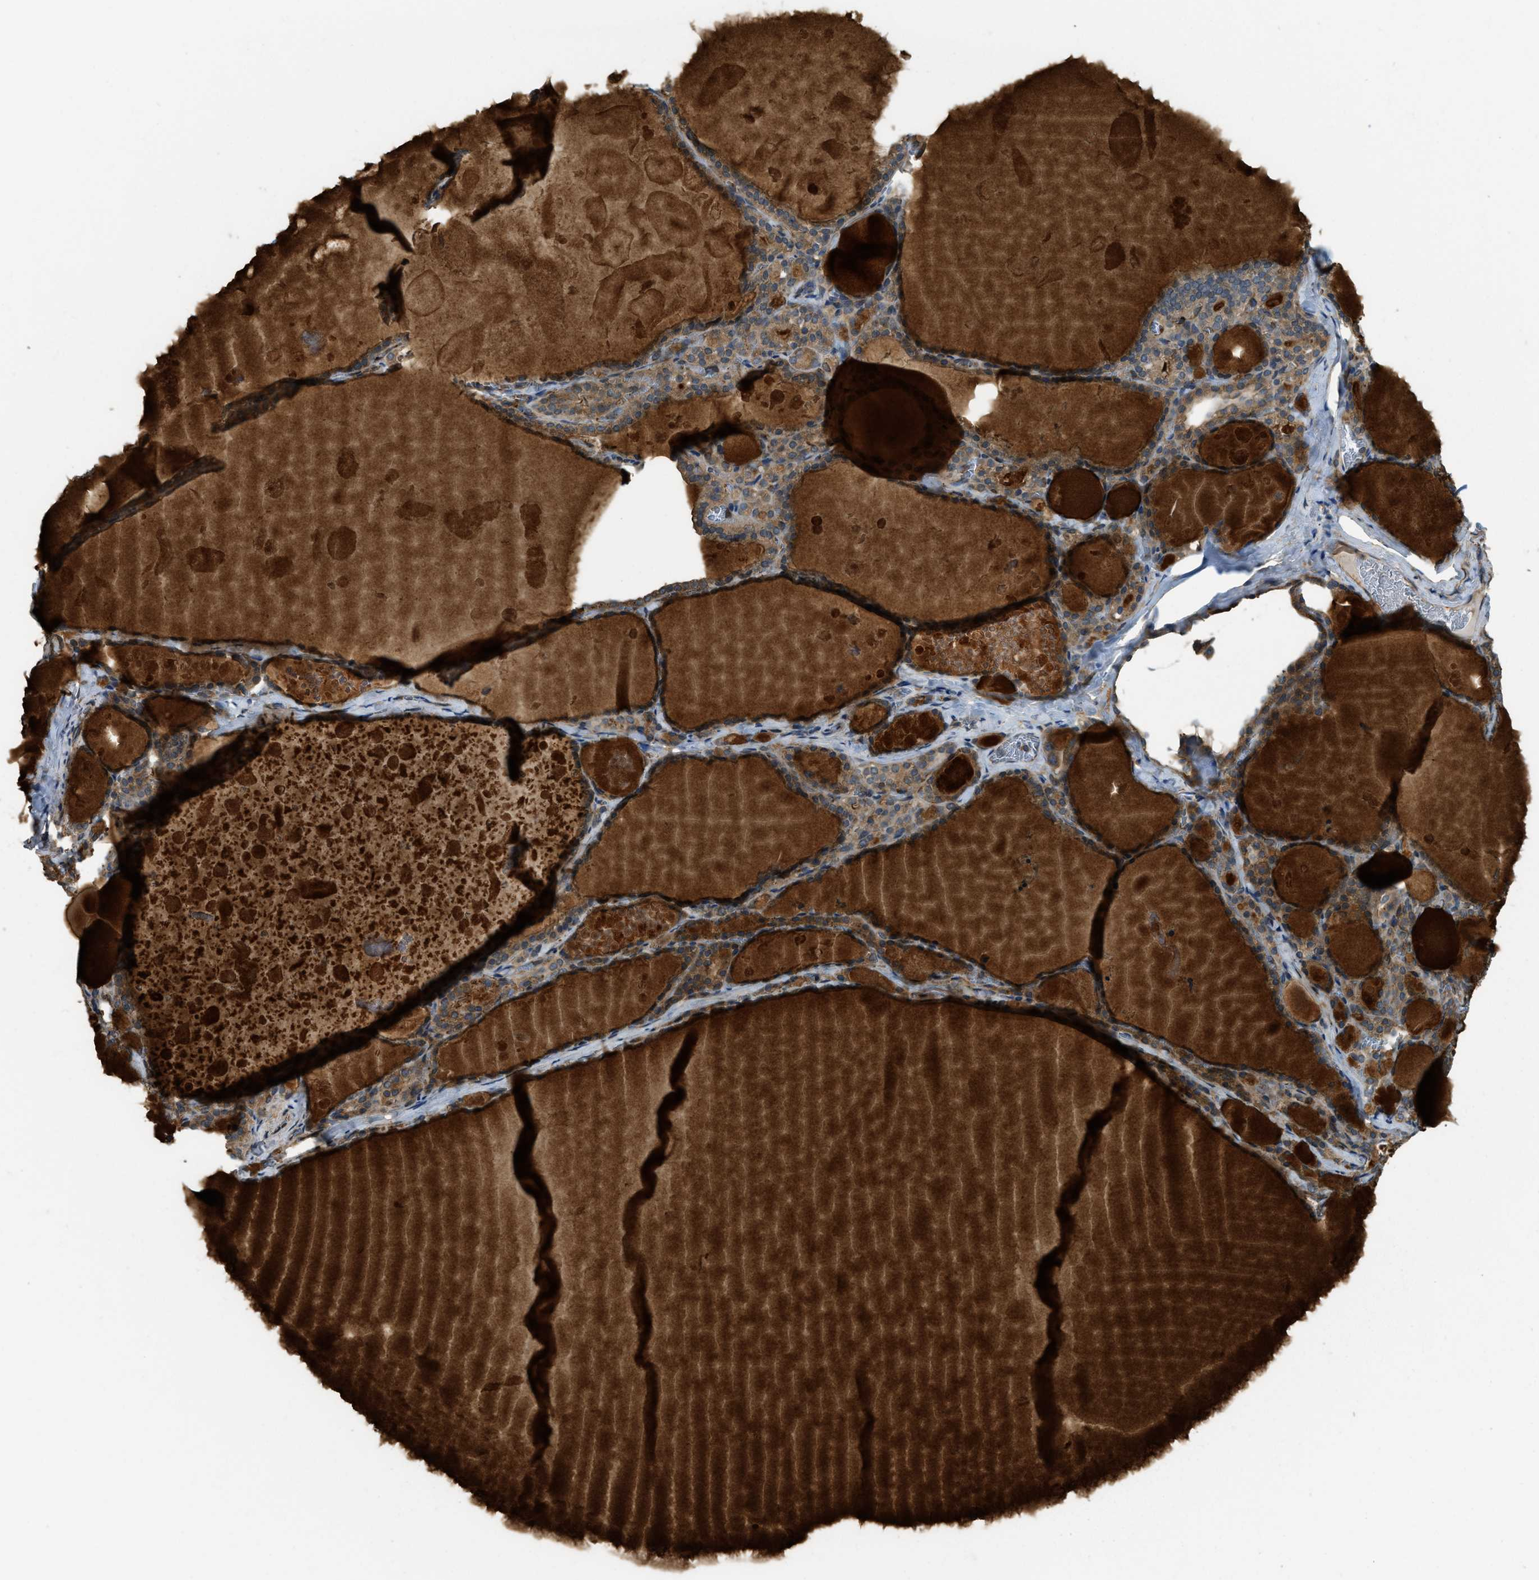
{"staining": {"intensity": "strong", "quantity": ">75%", "location": "cytoplasmic/membranous"}, "tissue": "thyroid gland", "cell_type": "Glandular cells", "image_type": "normal", "snomed": [{"axis": "morphology", "description": "Normal tissue, NOS"}, {"axis": "topography", "description": "Thyroid gland"}], "caption": "A histopathology image of thyroid gland stained for a protein reveals strong cytoplasmic/membranous brown staining in glandular cells.", "gene": "BAG4", "patient": {"sex": "male", "age": 56}}